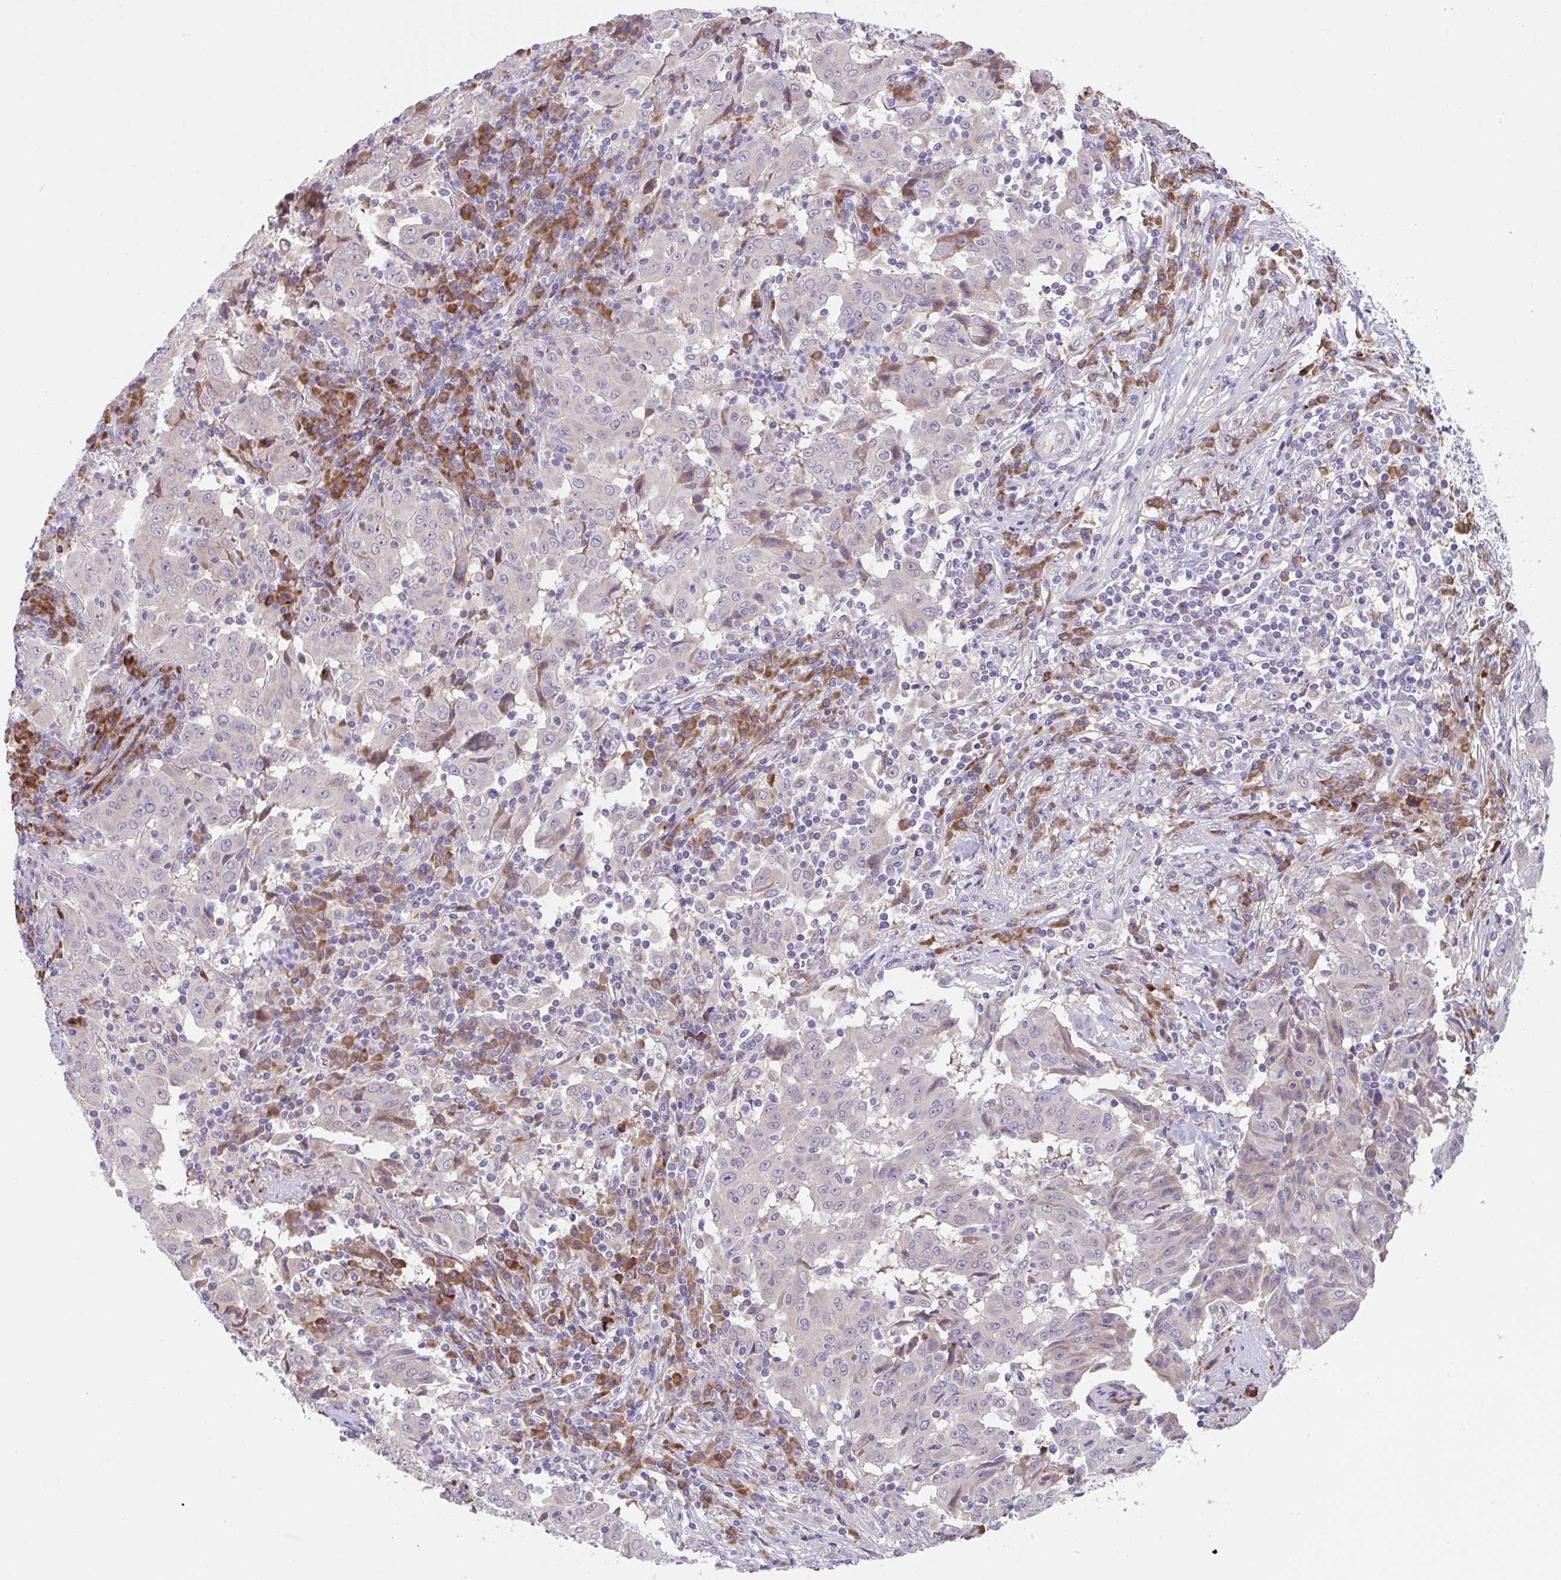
{"staining": {"intensity": "weak", "quantity": "<25%", "location": "cytoplasmic/membranous"}, "tissue": "pancreatic cancer", "cell_type": "Tumor cells", "image_type": "cancer", "snomed": [{"axis": "morphology", "description": "Adenocarcinoma, NOS"}, {"axis": "topography", "description": "Pancreas"}], "caption": "Immunohistochemistry histopathology image of neoplastic tissue: pancreatic adenocarcinoma stained with DAB (3,3'-diaminobenzidine) exhibits no significant protein expression in tumor cells.", "gene": "SUSD4", "patient": {"sex": "male", "age": 63}}